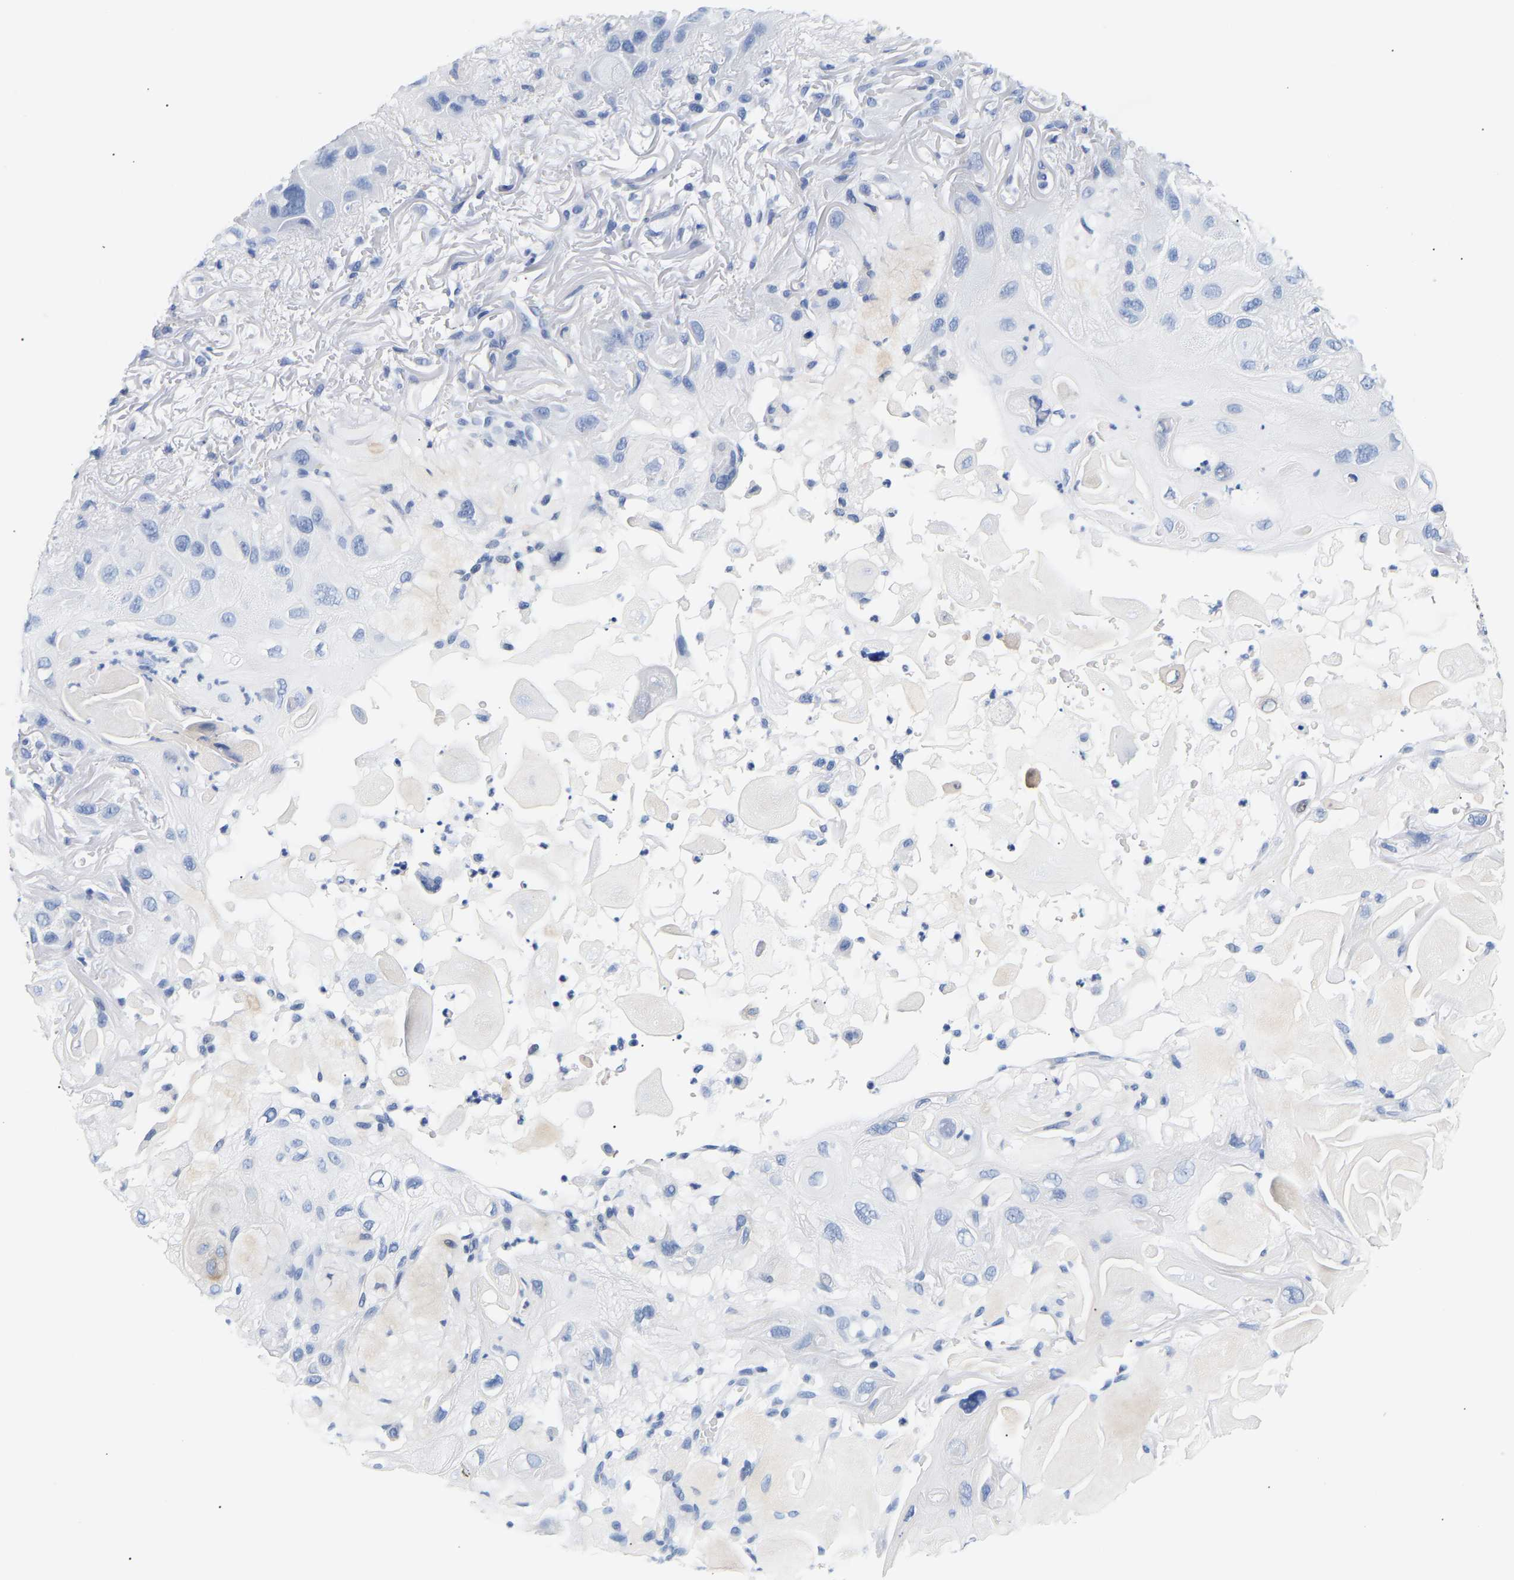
{"staining": {"intensity": "negative", "quantity": "none", "location": "none"}, "tissue": "skin cancer", "cell_type": "Tumor cells", "image_type": "cancer", "snomed": [{"axis": "morphology", "description": "Squamous cell carcinoma, NOS"}, {"axis": "topography", "description": "Skin"}], "caption": "Immunohistochemistry image of human skin cancer stained for a protein (brown), which demonstrates no staining in tumor cells.", "gene": "SPINK2", "patient": {"sex": "female", "age": 77}}